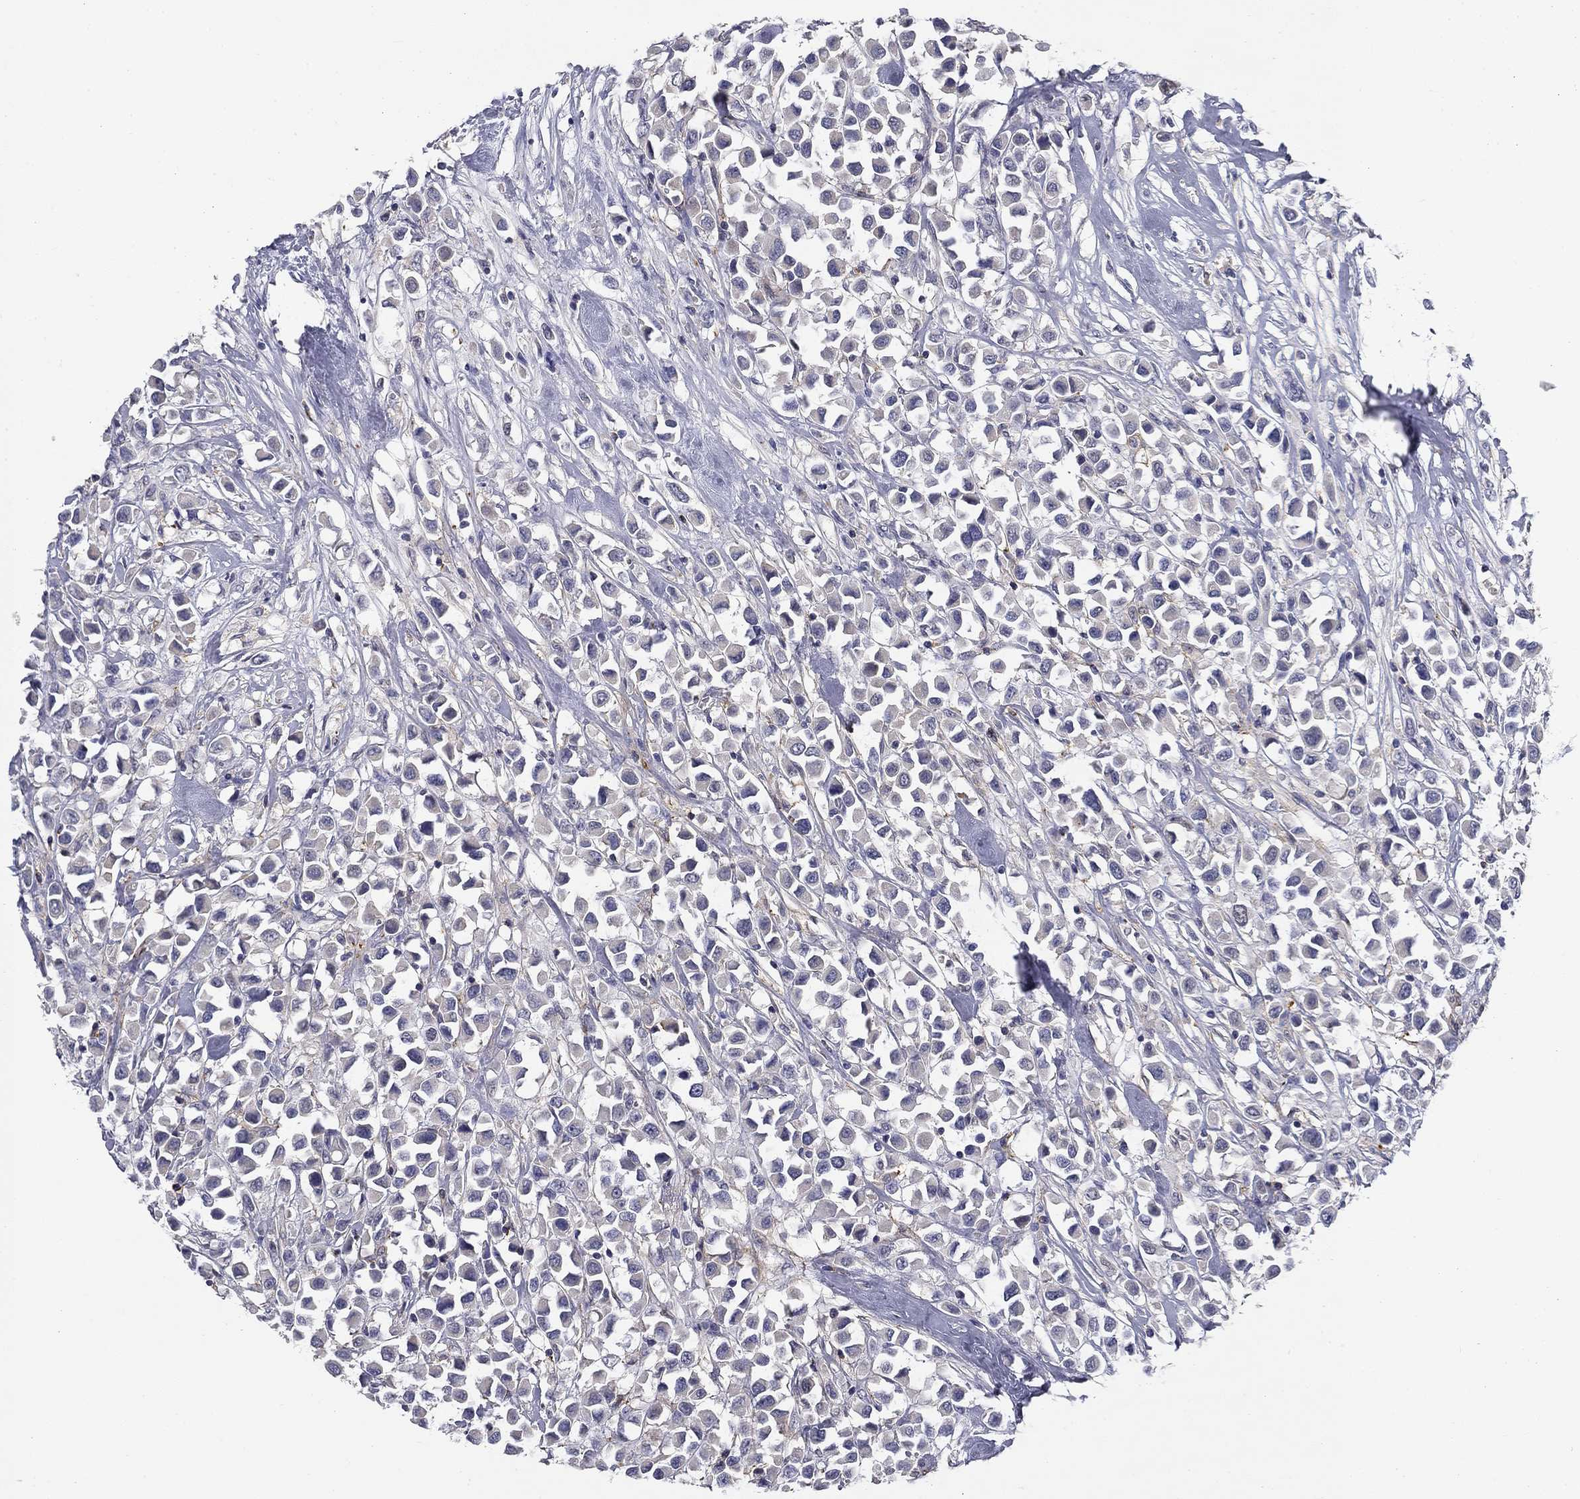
{"staining": {"intensity": "negative", "quantity": "none", "location": "none"}, "tissue": "breast cancer", "cell_type": "Tumor cells", "image_type": "cancer", "snomed": [{"axis": "morphology", "description": "Duct carcinoma"}, {"axis": "topography", "description": "Breast"}], "caption": "Micrograph shows no significant protein expression in tumor cells of breast cancer.", "gene": "CD274", "patient": {"sex": "female", "age": 61}}